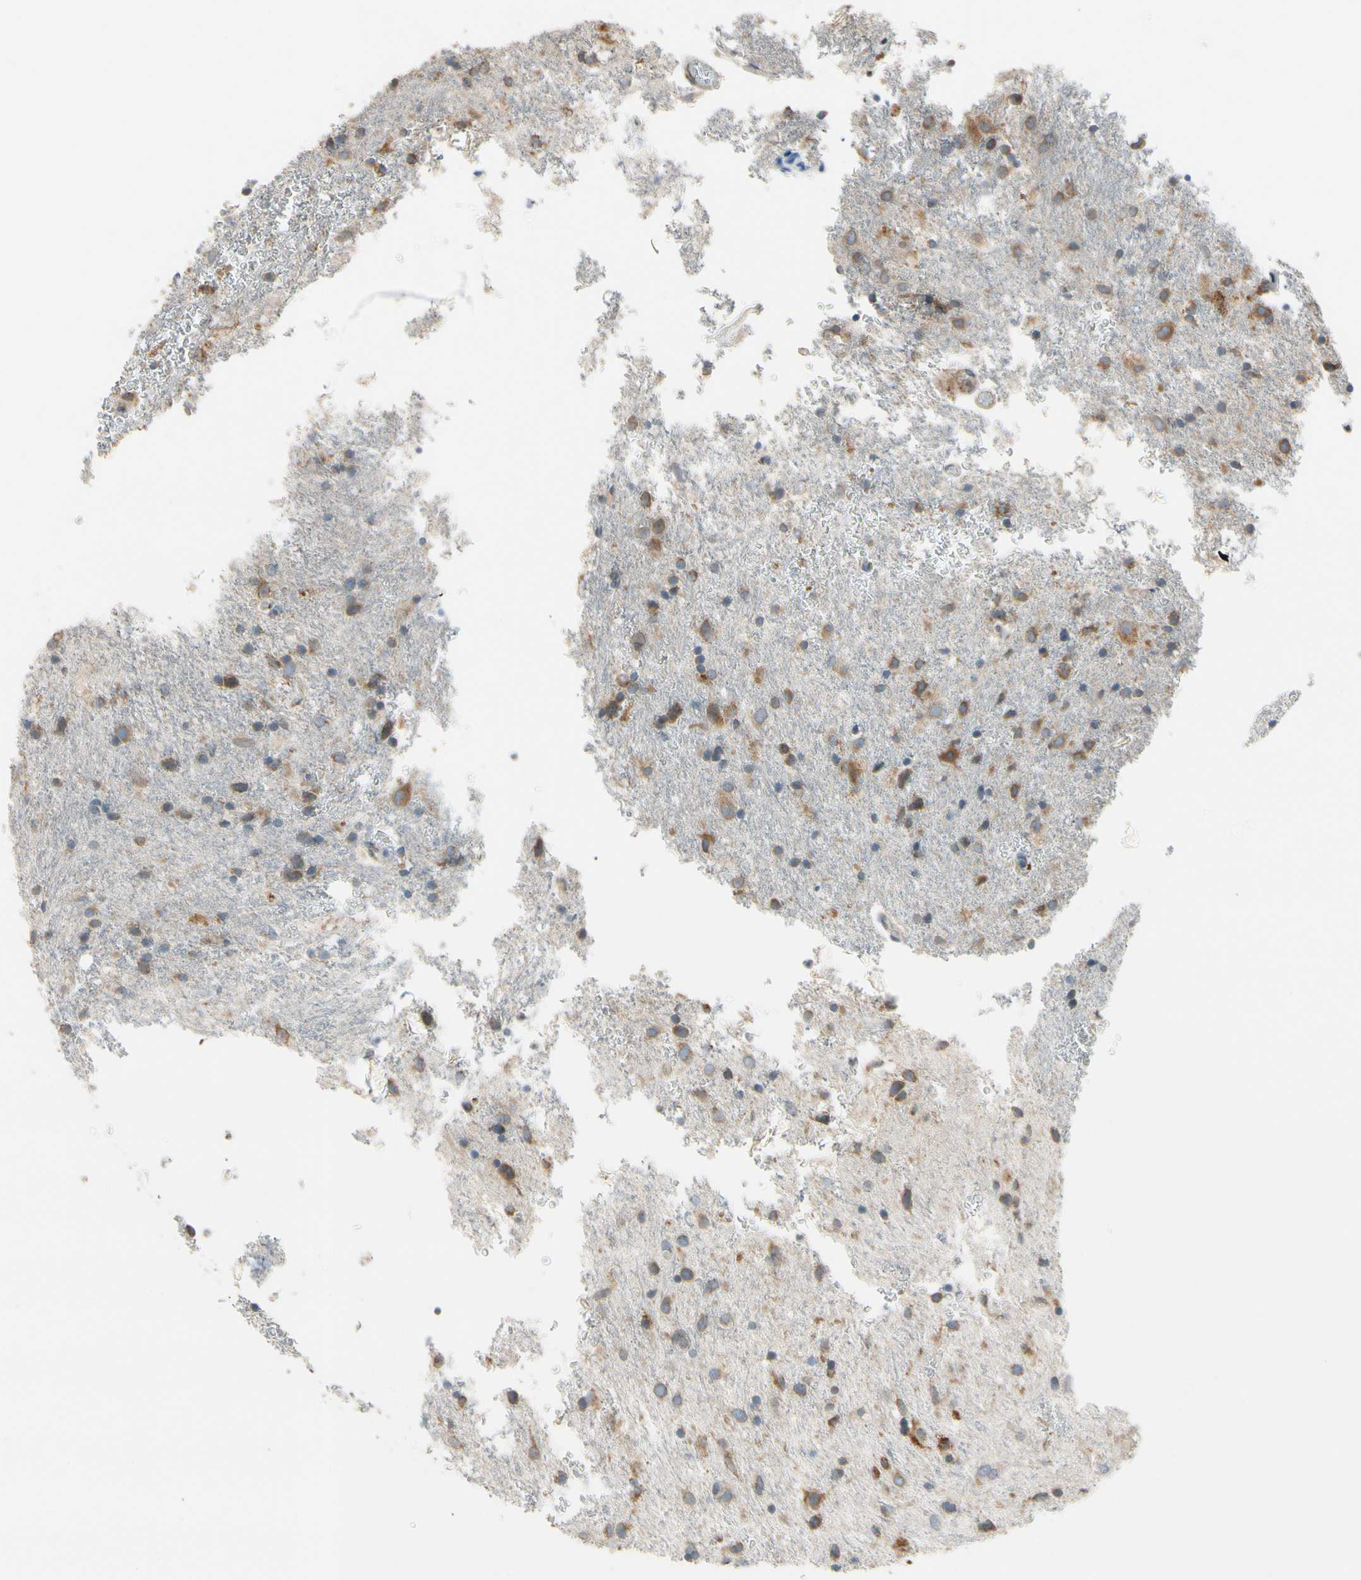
{"staining": {"intensity": "moderate", "quantity": "25%-75%", "location": "cytoplasmic/membranous"}, "tissue": "glioma", "cell_type": "Tumor cells", "image_type": "cancer", "snomed": [{"axis": "morphology", "description": "Glioma, malignant, Low grade"}, {"axis": "topography", "description": "Brain"}], "caption": "This photomicrograph displays immunohistochemistry staining of human glioma, with medium moderate cytoplasmic/membranous staining in approximately 25%-75% of tumor cells.", "gene": "RPN2", "patient": {"sex": "male", "age": 77}}